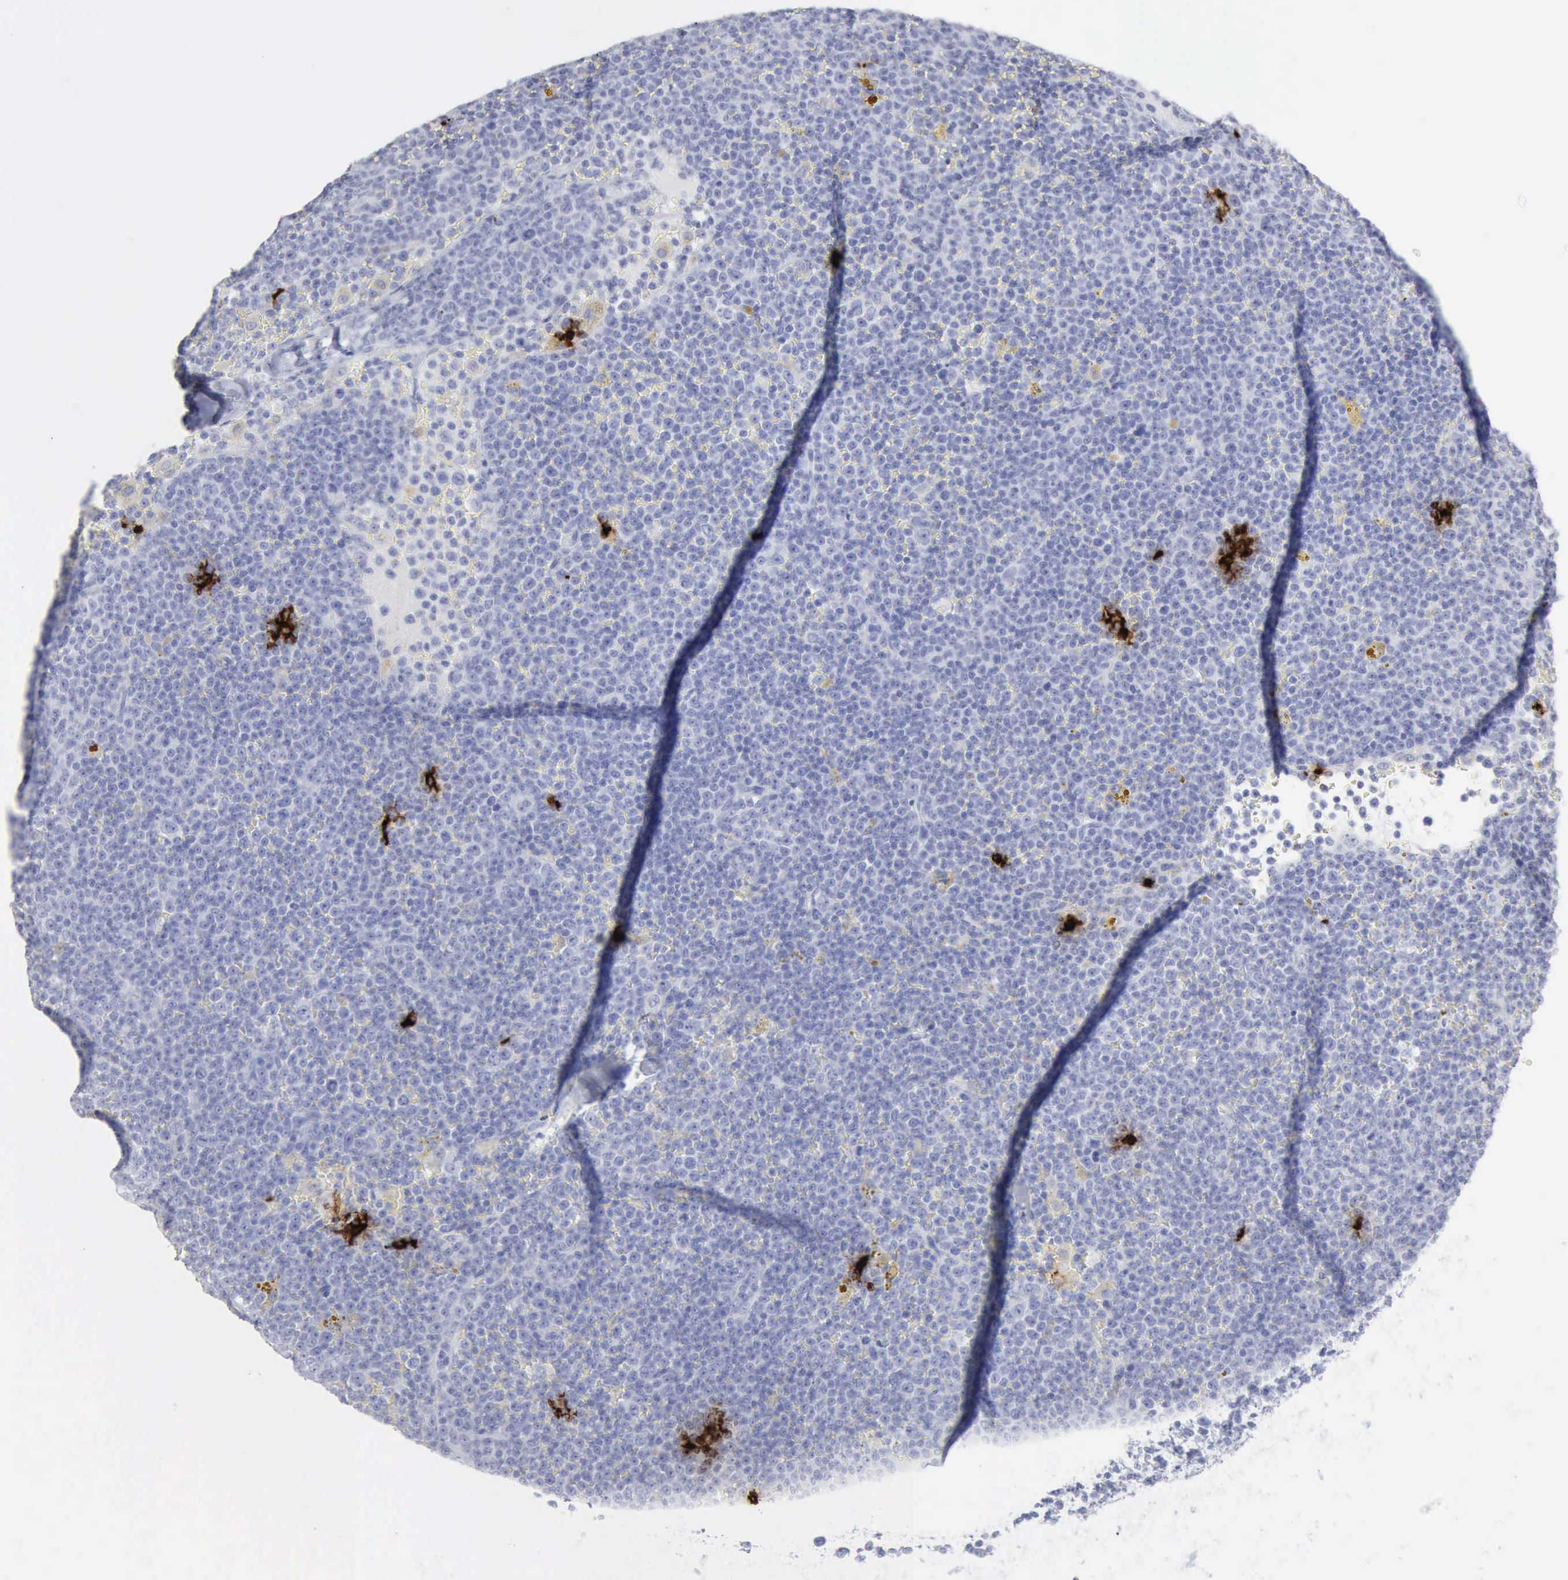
{"staining": {"intensity": "negative", "quantity": "none", "location": "none"}, "tissue": "lymphoma", "cell_type": "Tumor cells", "image_type": "cancer", "snomed": [{"axis": "morphology", "description": "Malignant lymphoma, non-Hodgkin's type, Low grade"}, {"axis": "topography", "description": "Lymph node"}], "caption": "Protein analysis of malignant lymphoma, non-Hodgkin's type (low-grade) reveals no significant positivity in tumor cells.", "gene": "CMA1", "patient": {"sex": "male", "age": 50}}